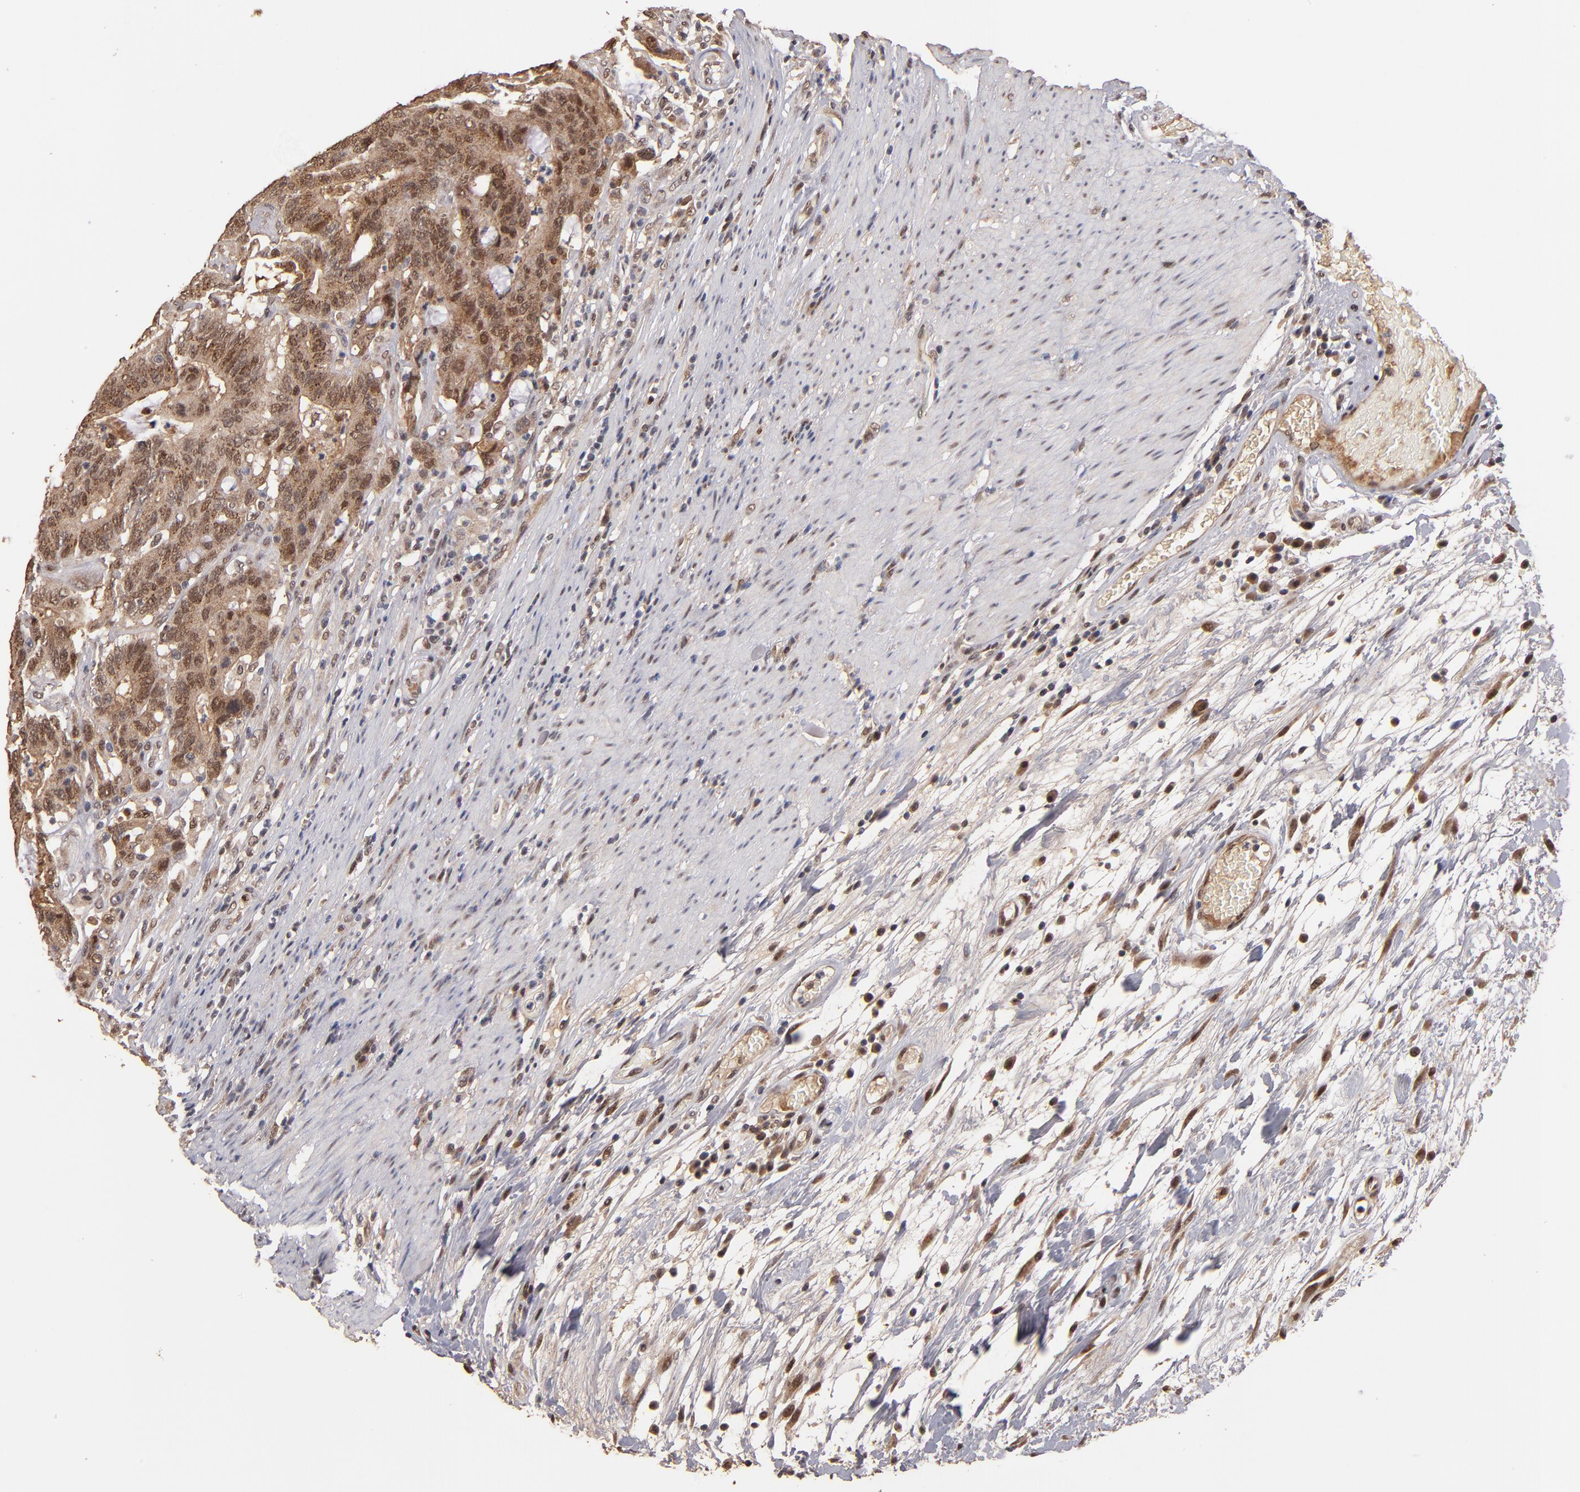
{"staining": {"intensity": "moderate", "quantity": ">75%", "location": "cytoplasmic/membranous,nuclear"}, "tissue": "colorectal cancer", "cell_type": "Tumor cells", "image_type": "cancer", "snomed": [{"axis": "morphology", "description": "Adenocarcinoma, NOS"}, {"axis": "topography", "description": "Colon"}], "caption": "Immunohistochemical staining of human colorectal adenocarcinoma shows medium levels of moderate cytoplasmic/membranous and nuclear protein staining in approximately >75% of tumor cells.", "gene": "EAPP", "patient": {"sex": "male", "age": 54}}